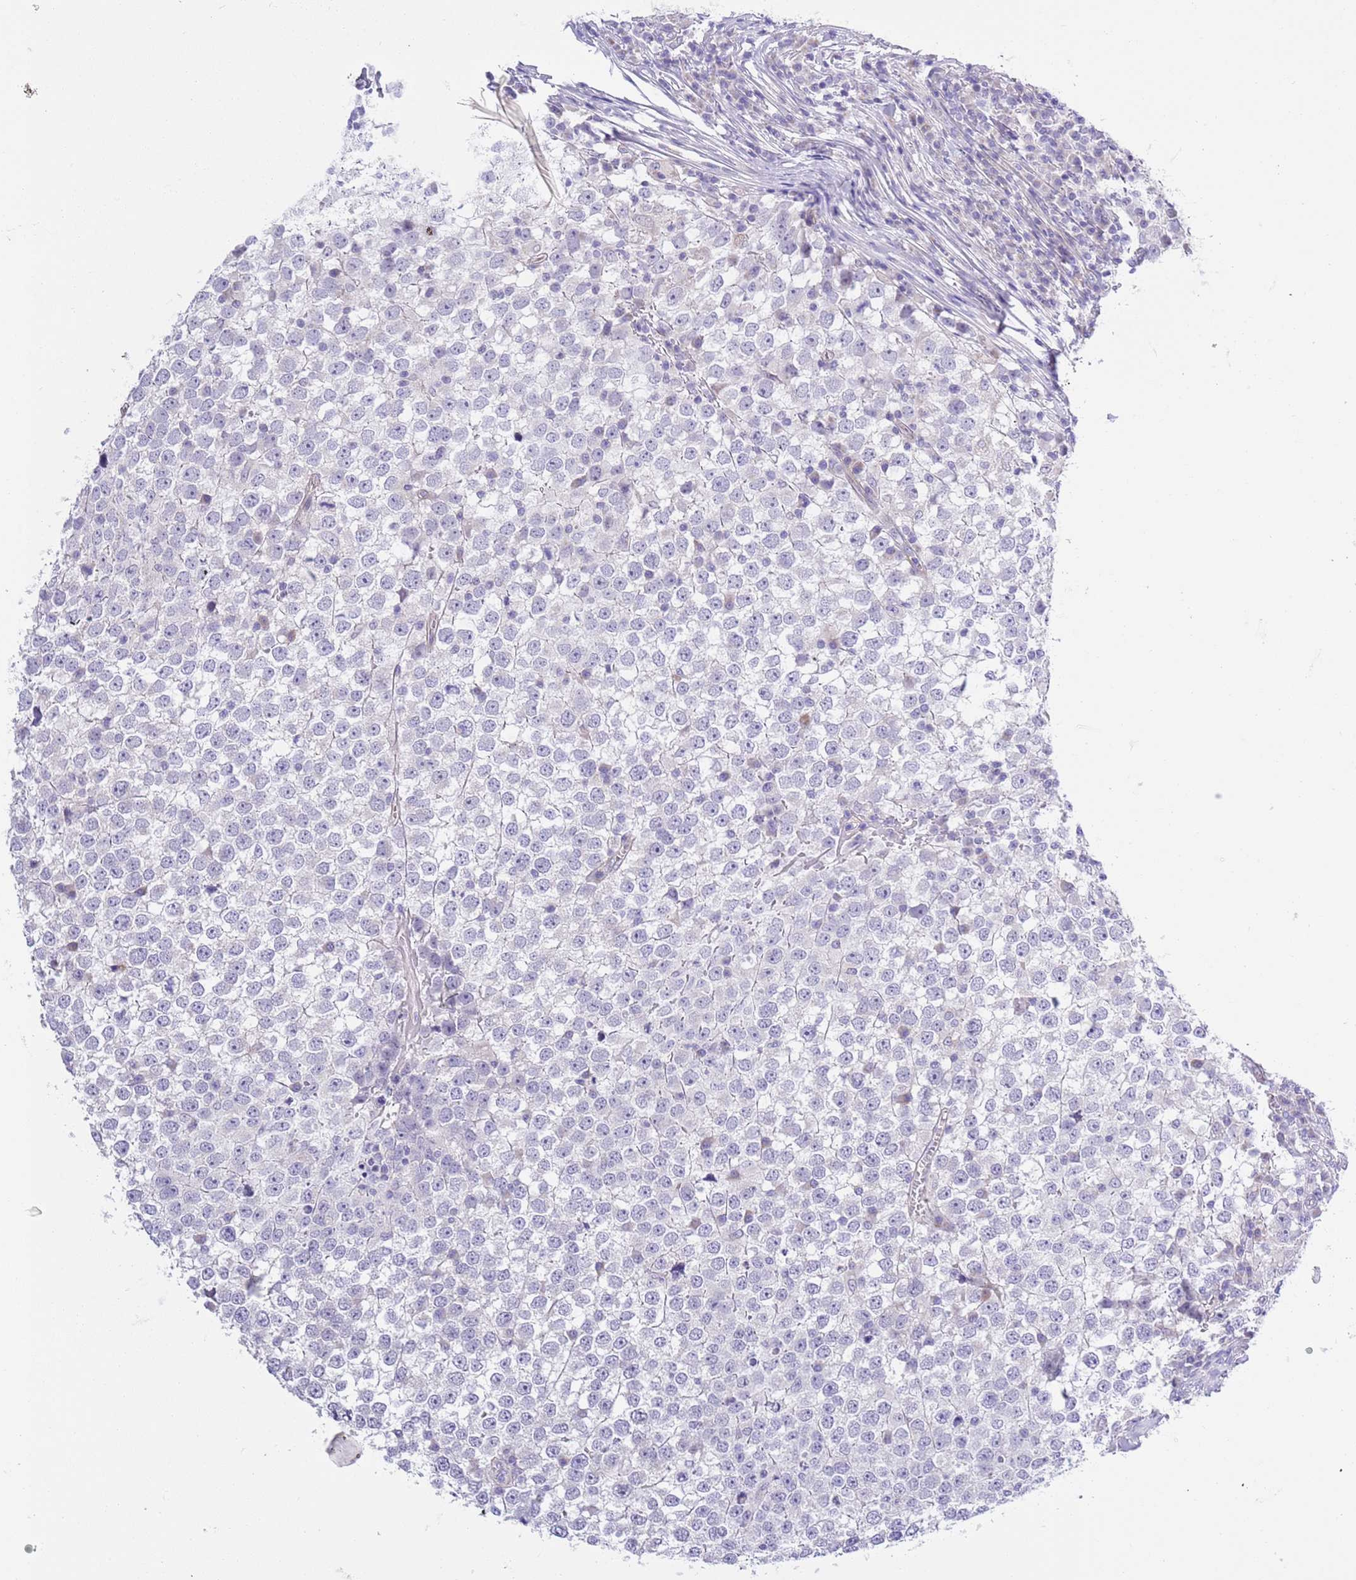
{"staining": {"intensity": "negative", "quantity": "none", "location": "none"}, "tissue": "testis cancer", "cell_type": "Tumor cells", "image_type": "cancer", "snomed": [{"axis": "morphology", "description": "Seminoma, NOS"}, {"axis": "topography", "description": "Testis"}], "caption": "This is an IHC histopathology image of seminoma (testis). There is no expression in tumor cells.", "gene": "NET1", "patient": {"sex": "male", "age": 65}}